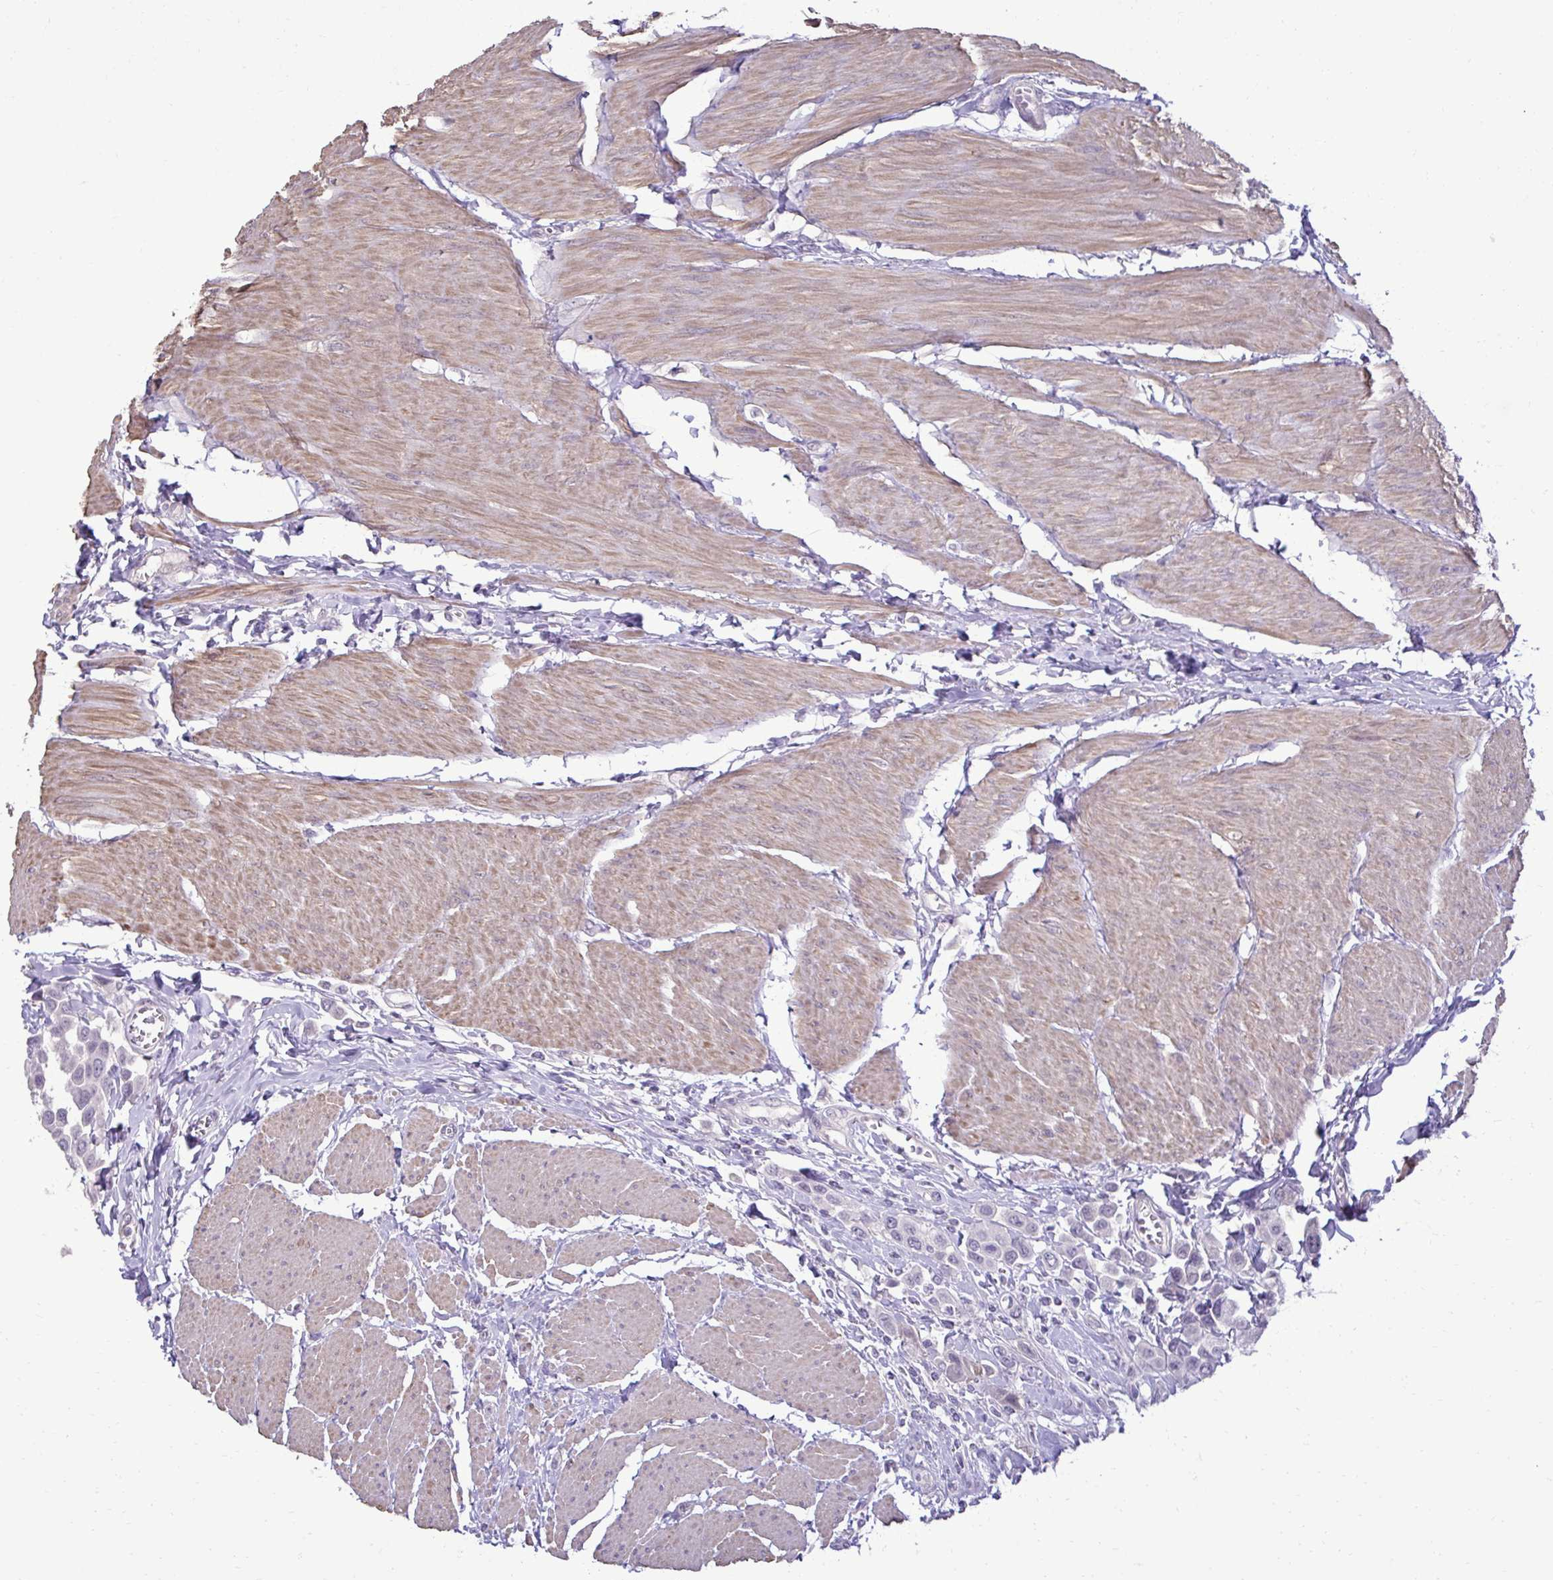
{"staining": {"intensity": "negative", "quantity": "none", "location": "none"}, "tissue": "urothelial cancer", "cell_type": "Tumor cells", "image_type": "cancer", "snomed": [{"axis": "morphology", "description": "Urothelial carcinoma, High grade"}, {"axis": "topography", "description": "Urinary bladder"}], "caption": "Urothelial cancer was stained to show a protein in brown. There is no significant positivity in tumor cells.", "gene": "SLC30A3", "patient": {"sex": "male", "age": 50}}